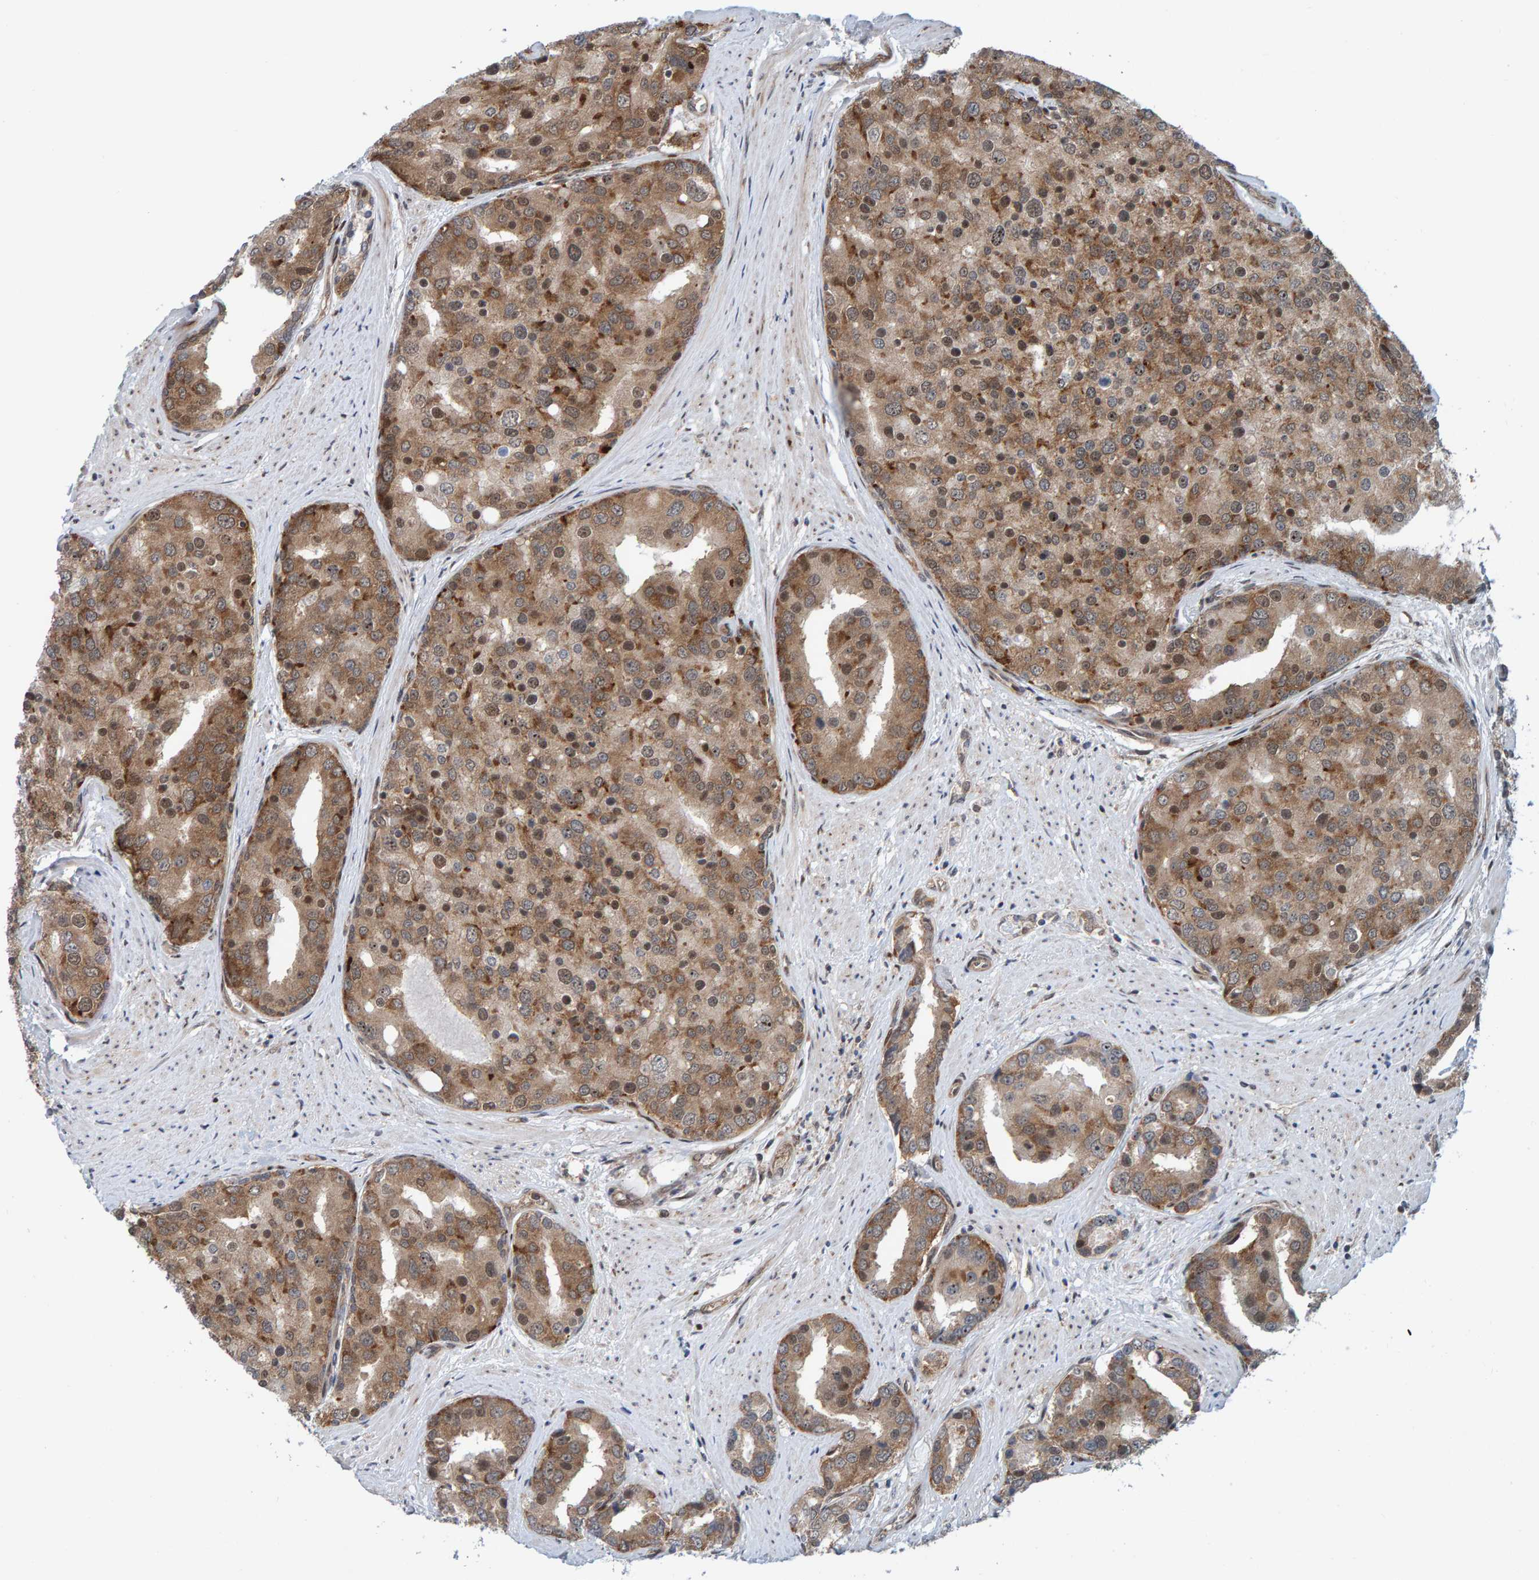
{"staining": {"intensity": "moderate", "quantity": ">75%", "location": "cytoplasmic/membranous"}, "tissue": "prostate cancer", "cell_type": "Tumor cells", "image_type": "cancer", "snomed": [{"axis": "morphology", "description": "Adenocarcinoma, High grade"}, {"axis": "topography", "description": "Prostate"}], "caption": "Prostate adenocarcinoma (high-grade) stained for a protein exhibits moderate cytoplasmic/membranous positivity in tumor cells.", "gene": "ZNF366", "patient": {"sex": "male", "age": 50}}